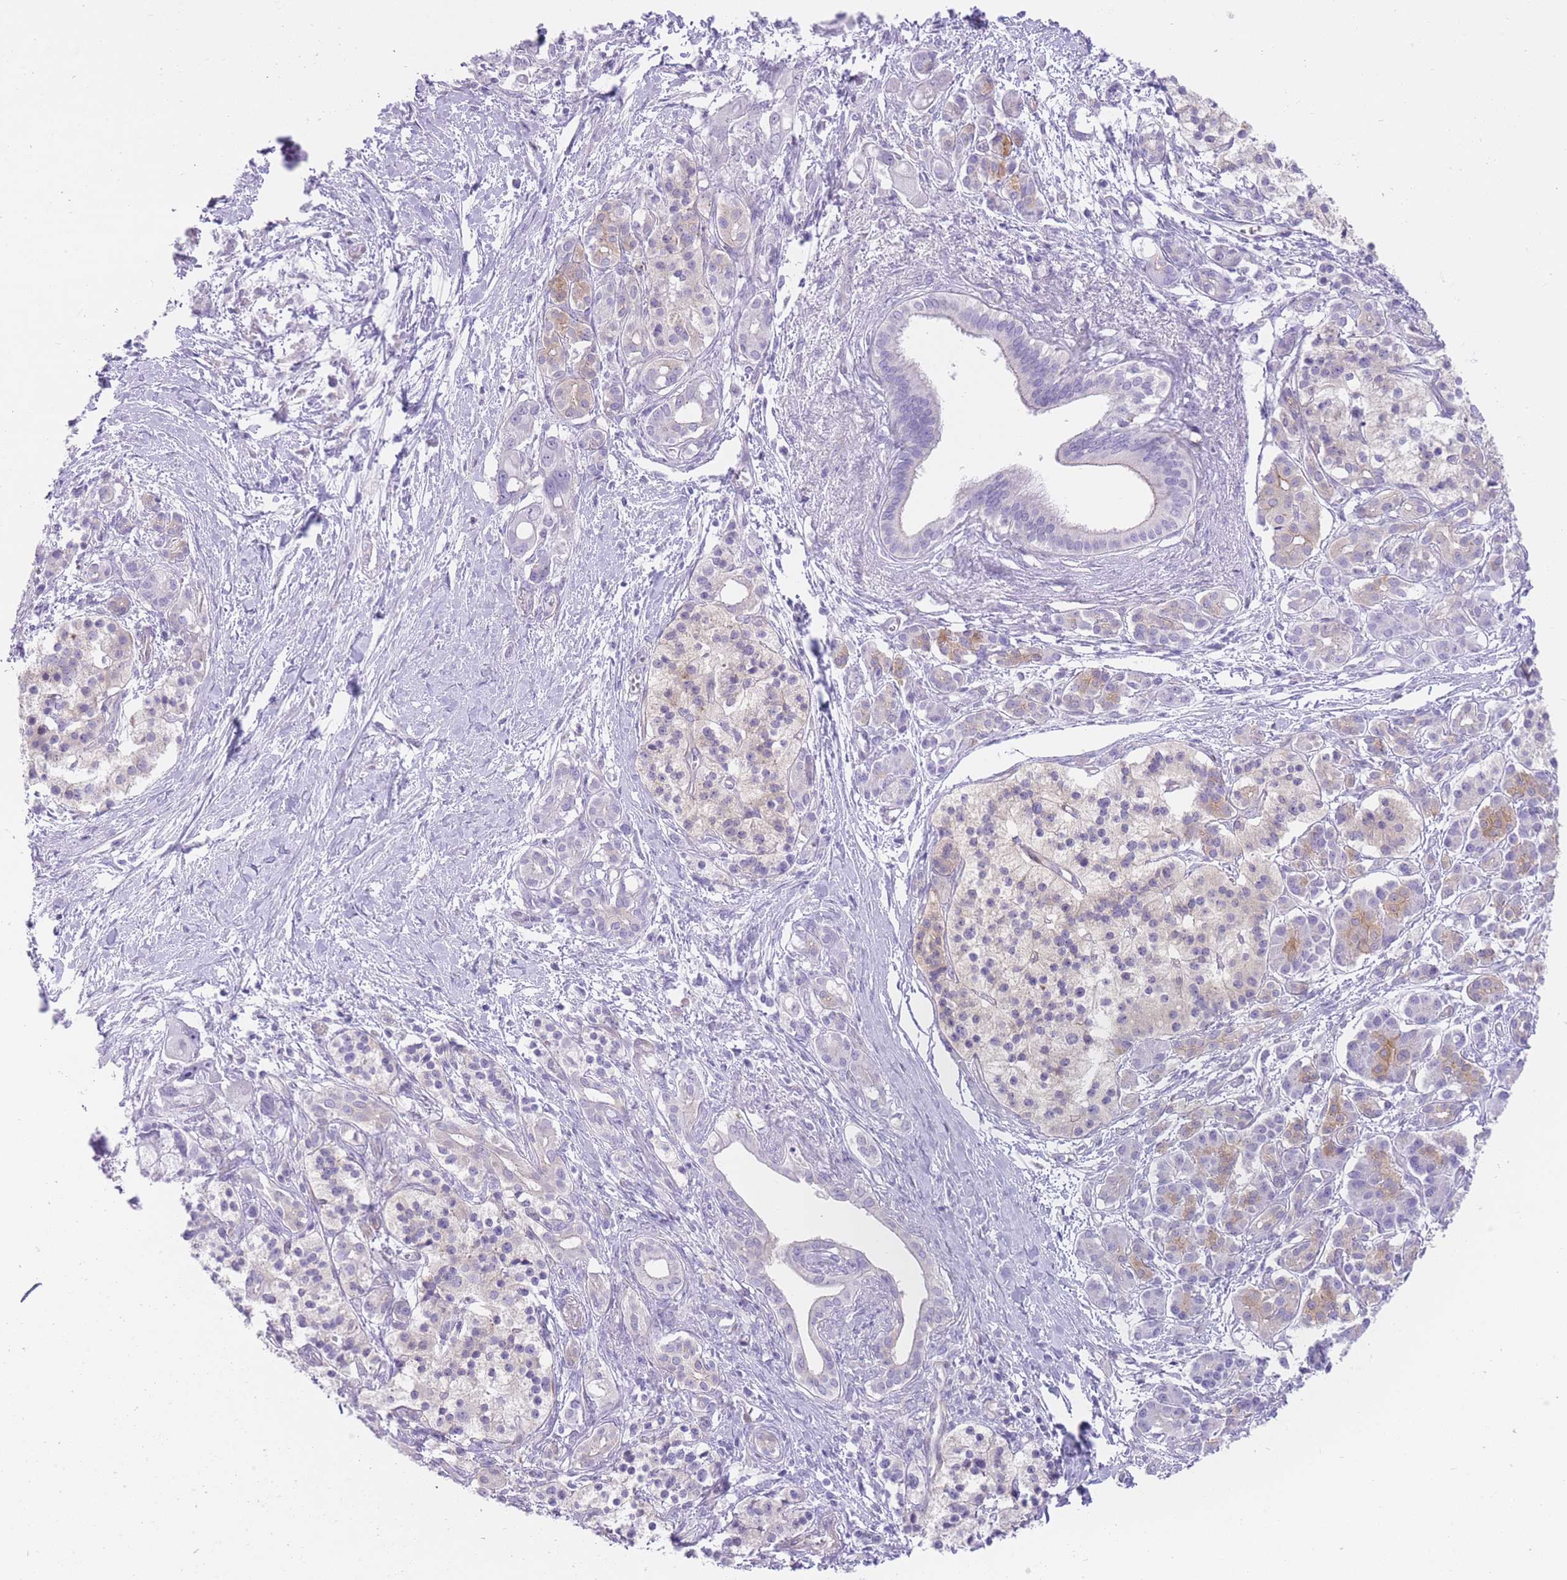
{"staining": {"intensity": "negative", "quantity": "none", "location": "none"}, "tissue": "pancreatic cancer", "cell_type": "Tumor cells", "image_type": "cancer", "snomed": [{"axis": "morphology", "description": "Adenocarcinoma, NOS"}, {"axis": "topography", "description": "Pancreas"}], "caption": "Immunohistochemical staining of adenocarcinoma (pancreatic) demonstrates no significant positivity in tumor cells.", "gene": "OR11H12", "patient": {"sex": "male", "age": 68}}